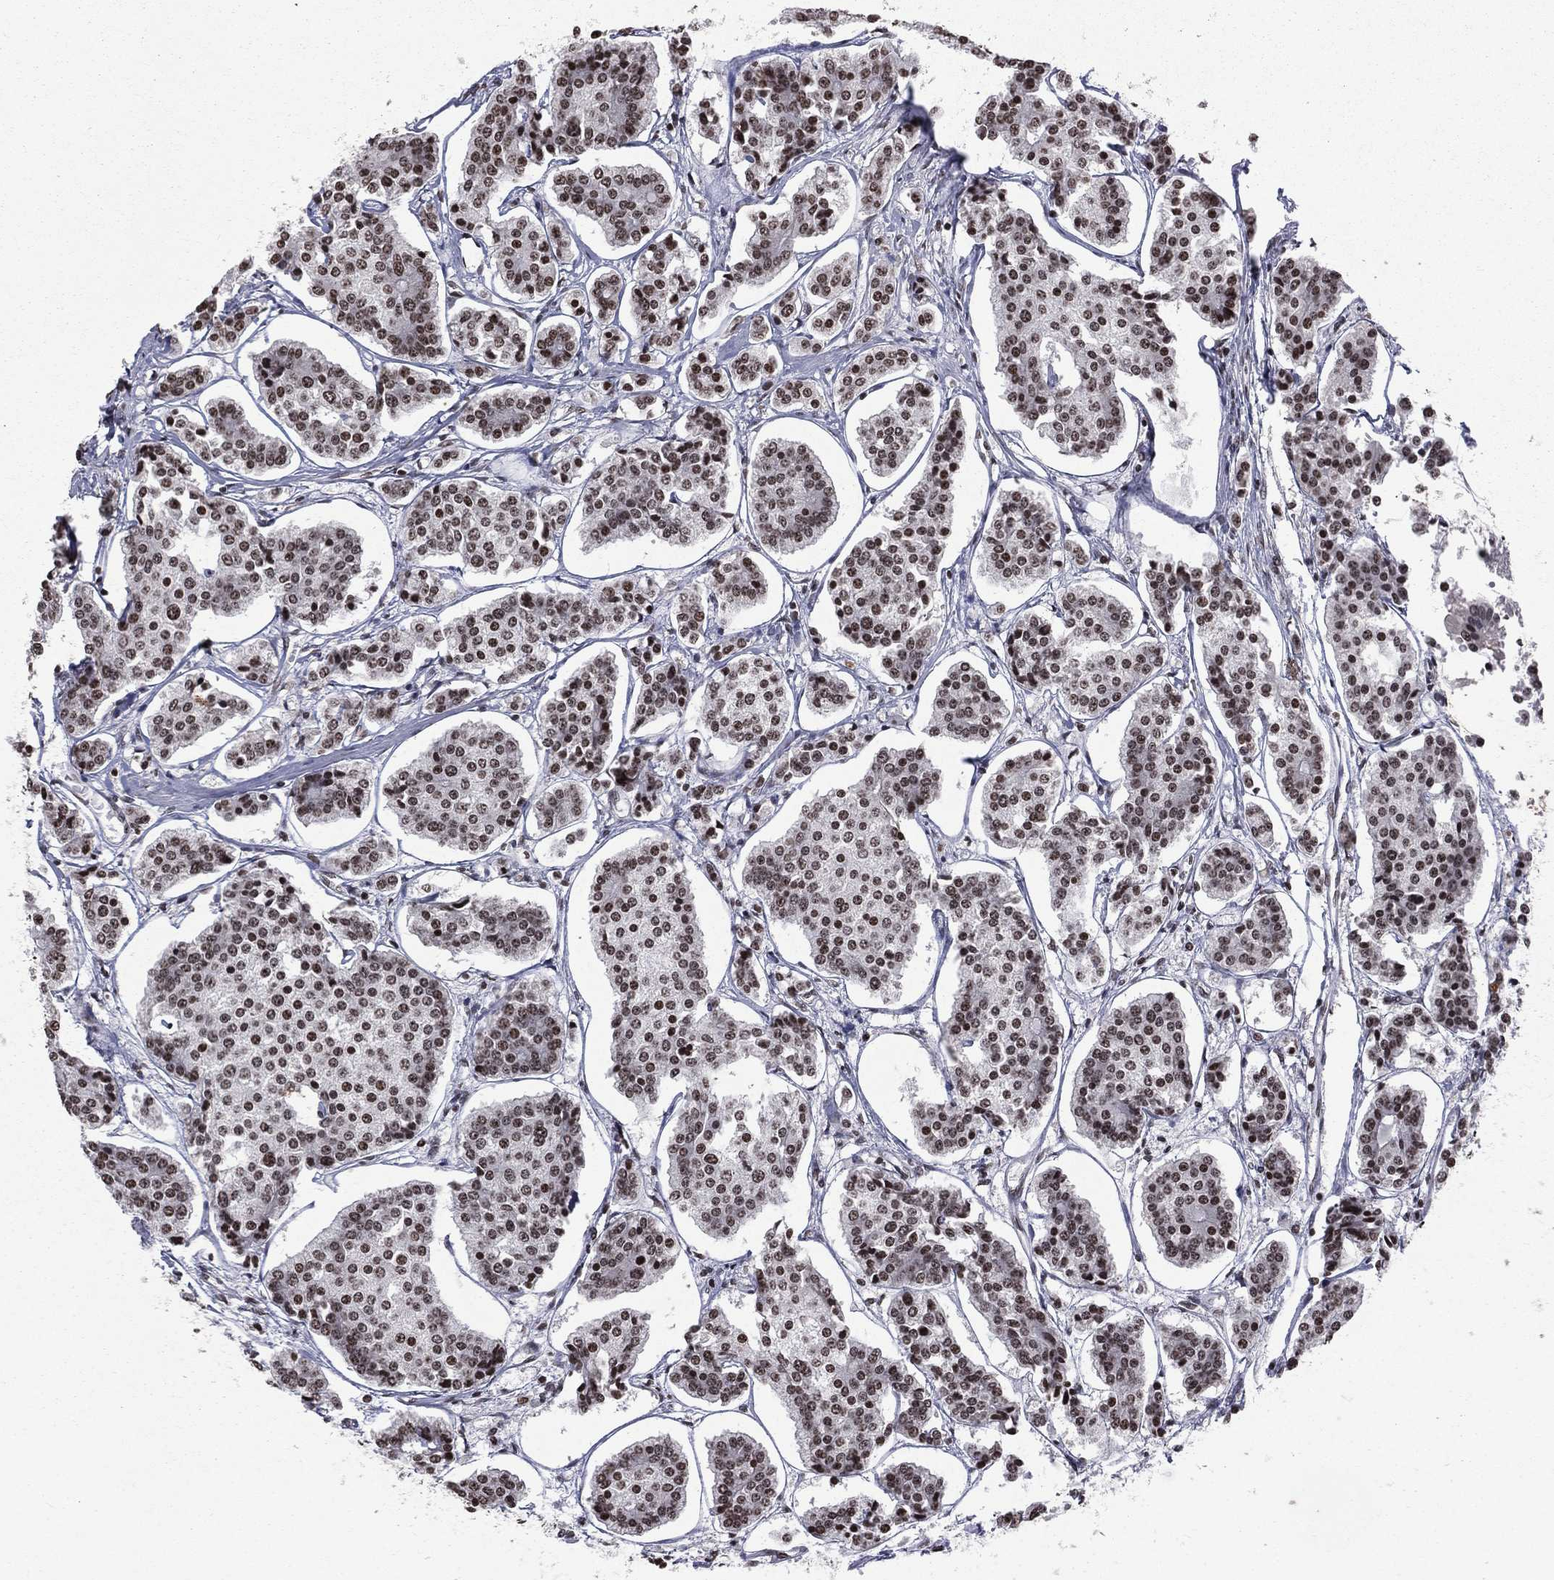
{"staining": {"intensity": "strong", "quantity": ">75%", "location": "nuclear"}, "tissue": "carcinoid", "cell_type": "Tumor cells", "image_type": "cancer", "snomed": [{"axis": "morphology", "description": "Carcinoid, malignant, NOS"}, {"axis": "topography", "description": "Small intestine"}], "caption": "Carcinoid stained with a protein marker displays strong staining in tumor cells.", "gene": "RFX7", "patient": {"sex": "female", "age": 65}}